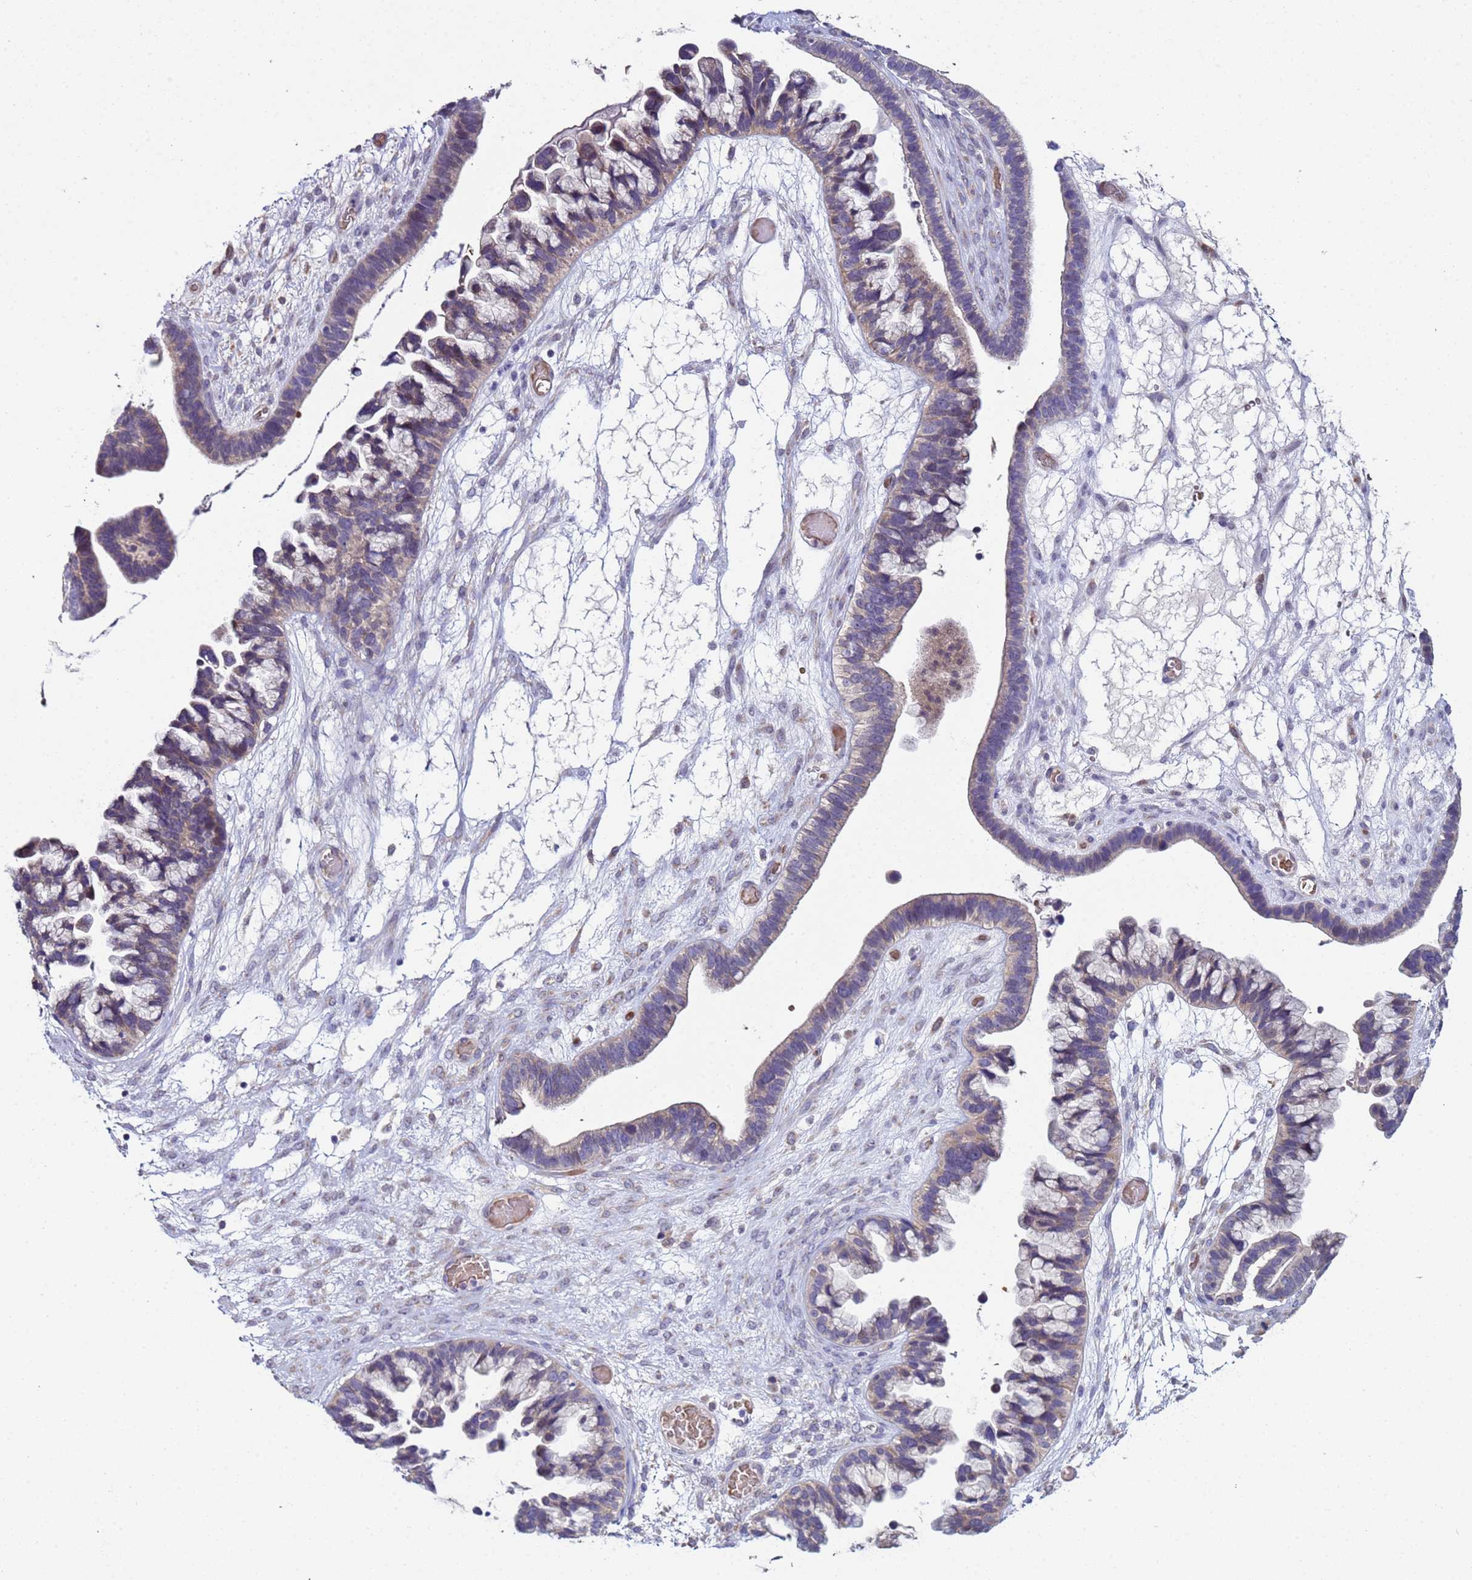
{"staining": {"intensity": "weak", "quantity": "<25%", "location": "cytoplasmic/membranous"}, "tissue": "ovarian cancer", "cell_type": "Tumor cells", "image_type": "cancer", "snomed": [{"axis": "morphology", "description": "Cystadenocarcinoma, serous, NOS"}, {"axis": "topography", "description": "Ovary"}], "caption": "This is an immunohistochemistry (IHC) histopathology image of ovarian serous cystadenocarcinoma. There is no expression in tumor cells.", "gene": "CLHC1", "patient": {"sex": "female", "age": 56}}